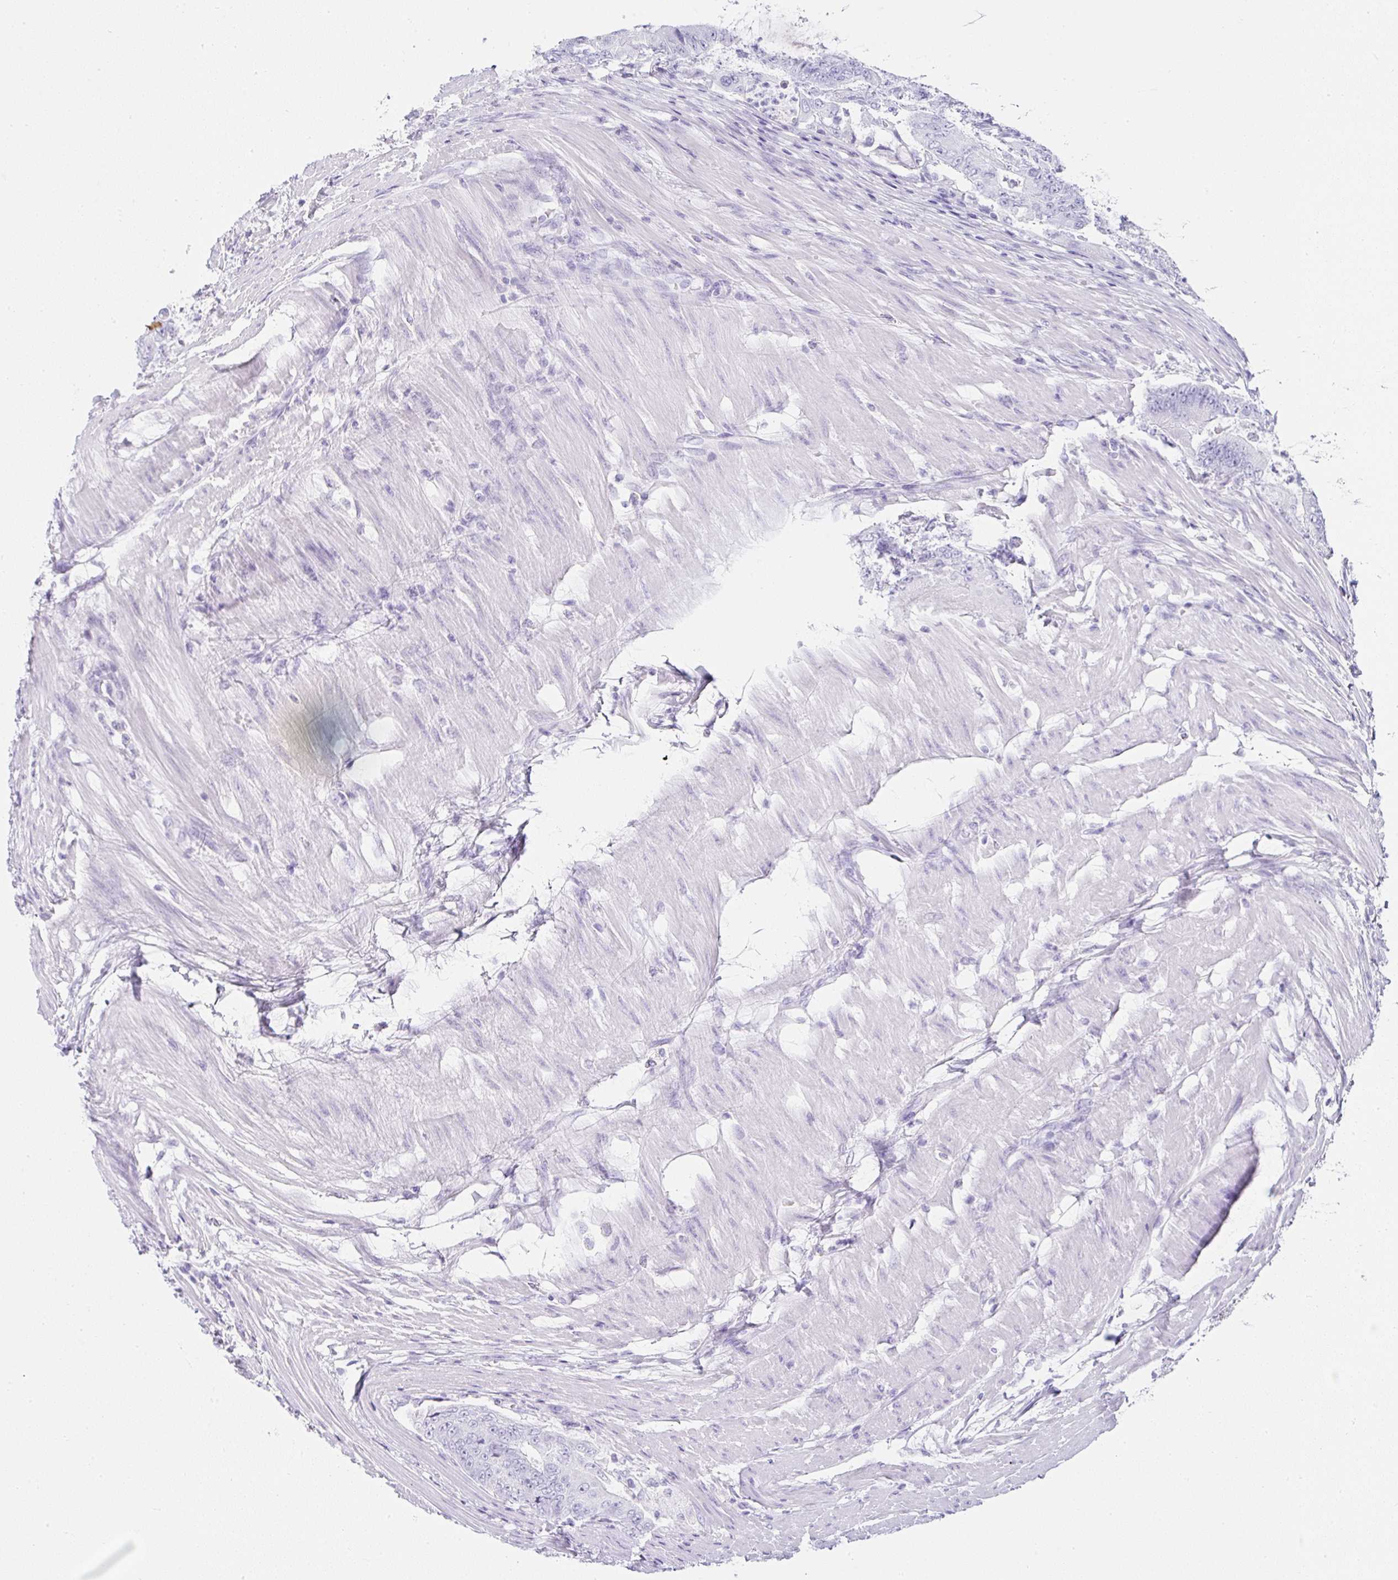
{"staining": {"intensity": "negative", "quantity": "none", "location": "none"}, "tissue": "colorectal cancer", "cell_type": "Tumor cells", "image_type": "cancer", "snomed": [{"axis": "morphology", "description": "Adenocarcinoma, NOS"}, {"axis": "topography", "description": "Colon"}], "caption": "The photomicrograph displays no significant expression in tumor cells of colorectal cancer (adenocarcinoma).", "gene": "SERPINB3", "patient": {"sex": "female", "age": 48}}